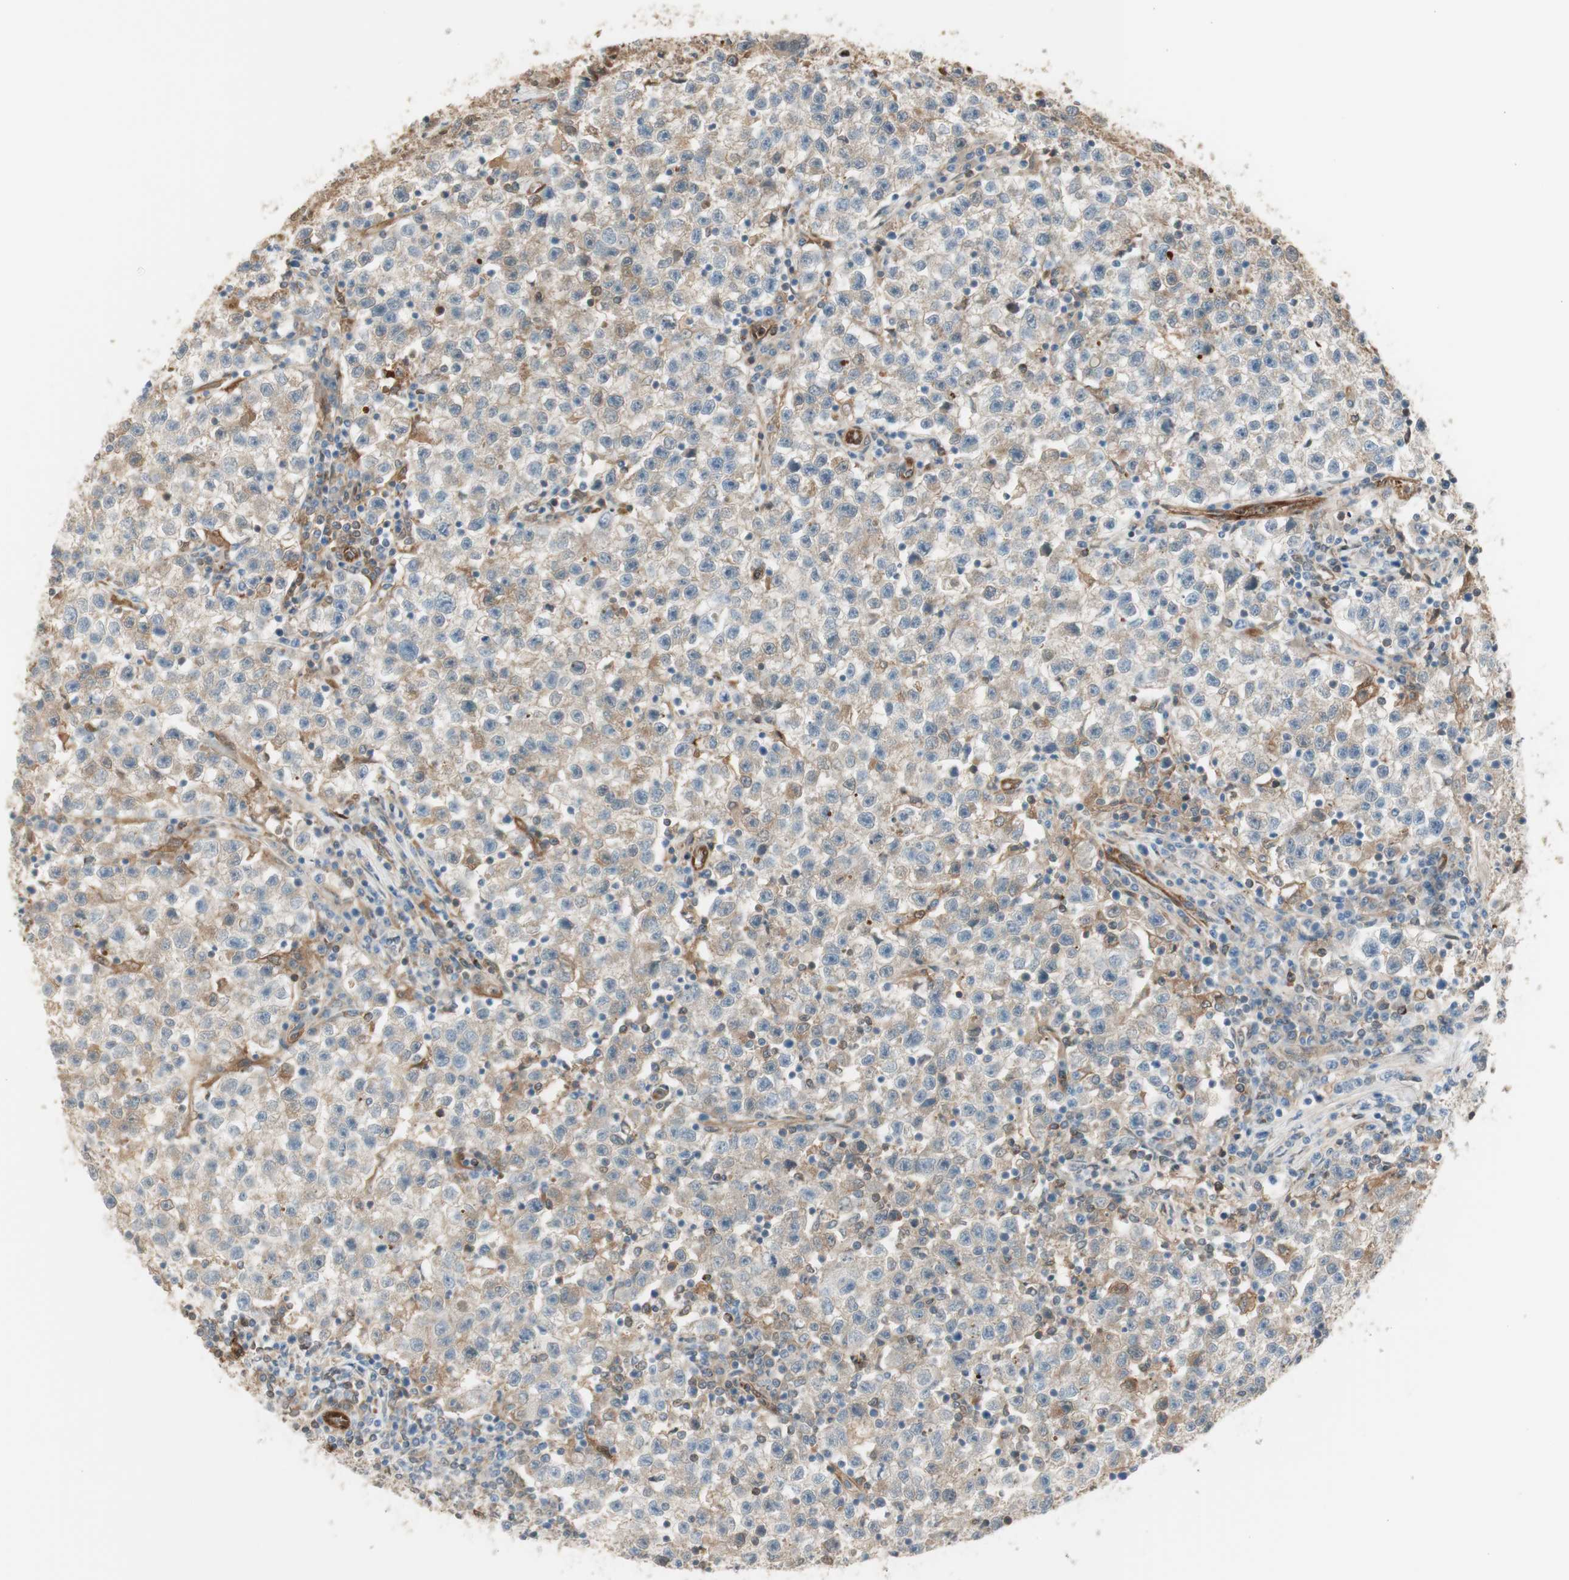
{"staining": {"intensity": "weak", "quantity": "25%-75%", "location": "cytoplasmic/membranous"}, "tissue": "testis cancer", "cell_type": "Tumor cells", "image_type": "cancer", "snomed": [{"axis": "morphology", "description": "Seminoma, NOS"}, {"axis": "topography", "description": "Testis"}], "caption": "This histopathology image reveals testis seminoma stained with immunohistochemistry to label a protein in brown. The cytoplasmic/membranous of tumor cells show weak positivity for the protein. Nuclei are counter-stained blue.", "gene": "SERPINB6", "patient": {"sex": "male", "age": 22}}